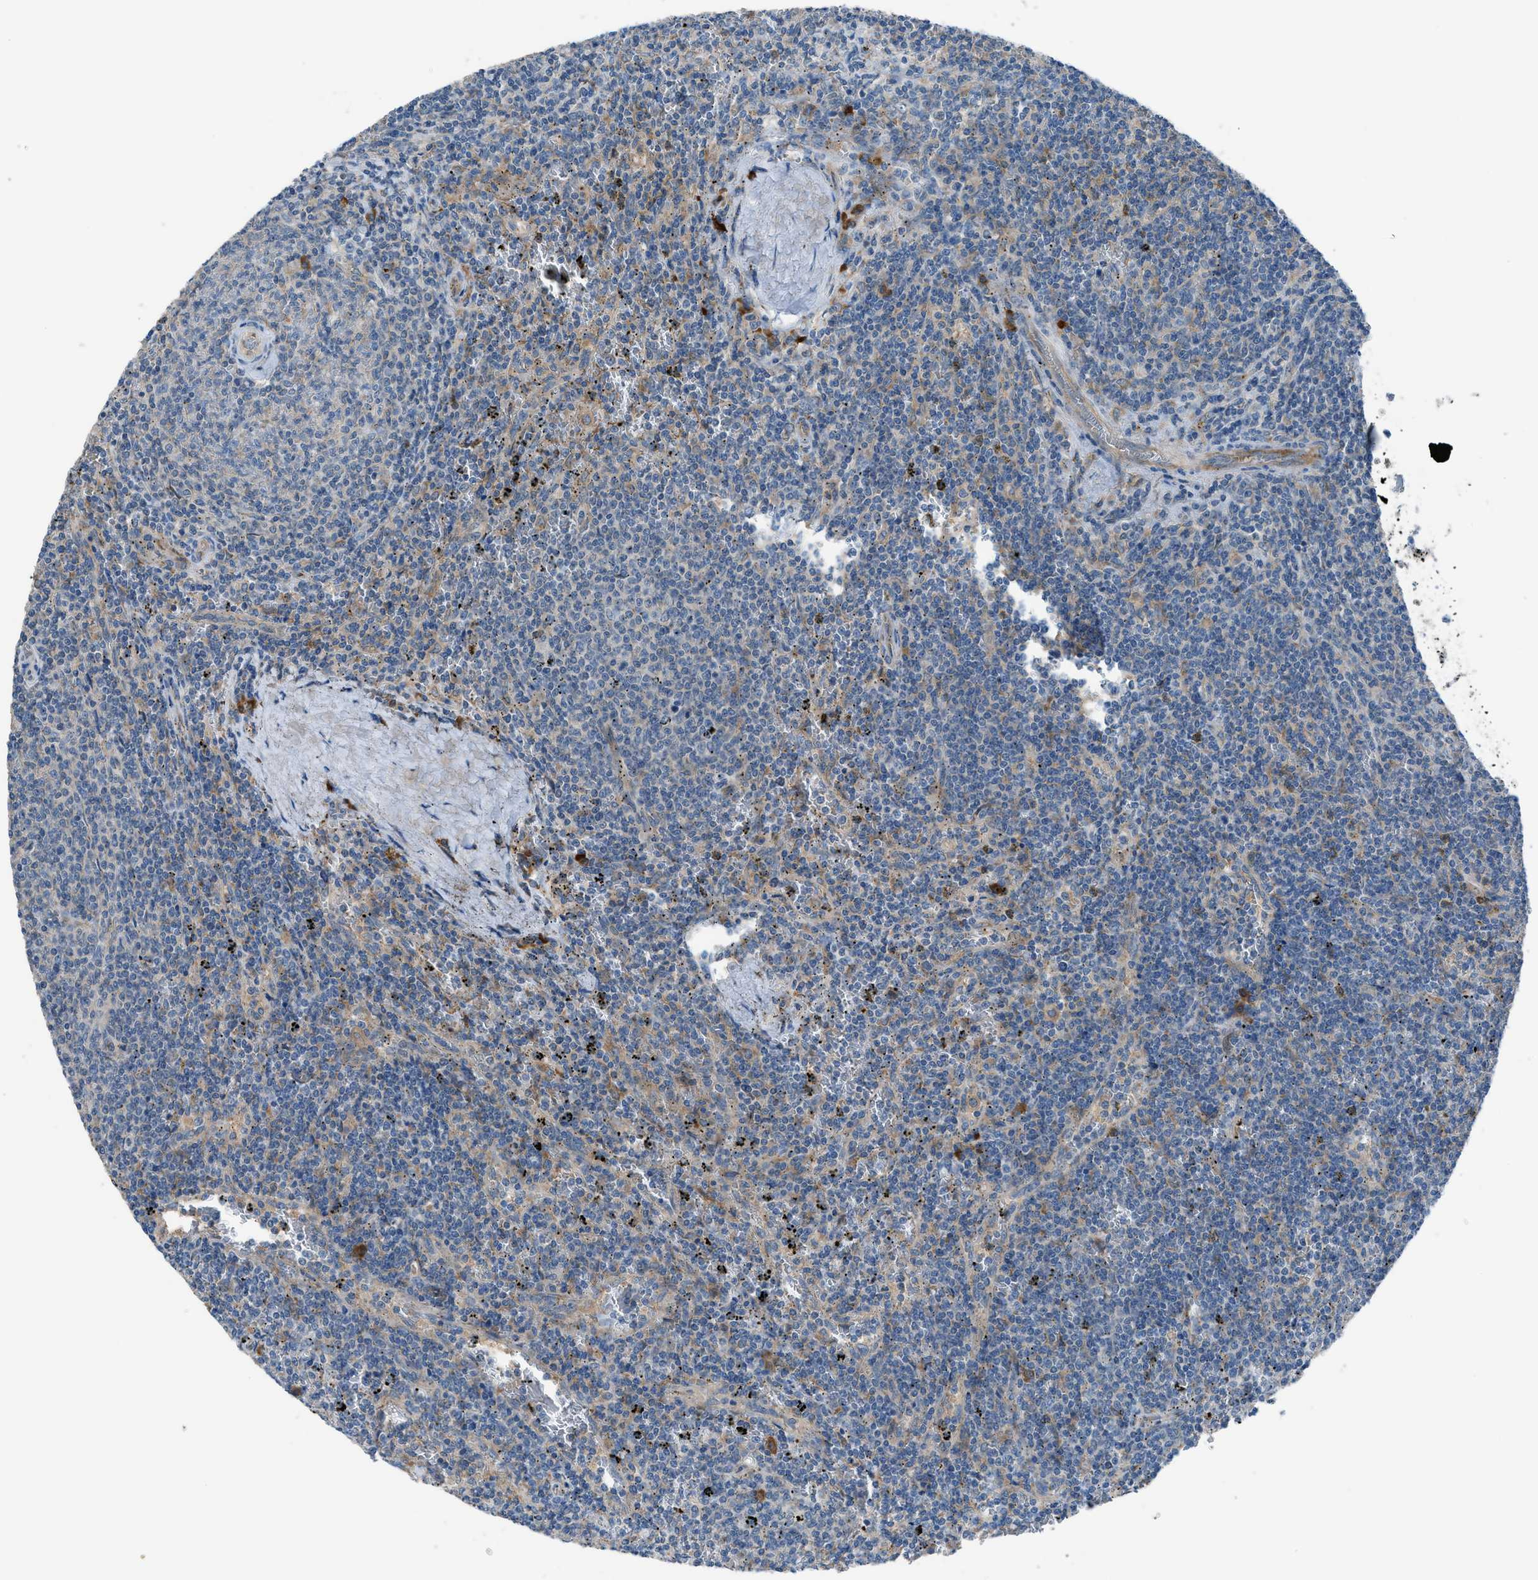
{"staining": {"intensity": "negative", "quantity": "none", "location": "none"}, "tissue": "lymphoma", "cell_type": "Tumor cells", "image_type": "cancer", "snomed": [{"axis": "morphology", "description": "Malignant lymphoma, non-Hodgkin's type, Low grade"}, {"axis": "topography", "description": "Spleen"}], "caption": "This is a micrograph of immunohistochemistry (IHC) staining of low-grade malignant lymphoma, non-Hodgkin's type, which shows no staining in tumor cells. (Brightfield microscopy of DAB (3,3'-diaminobenzidine) immunohistochemistry at high magnification).", "gene": "HEG1", "patient": {"sex": "female", "age": 50}}